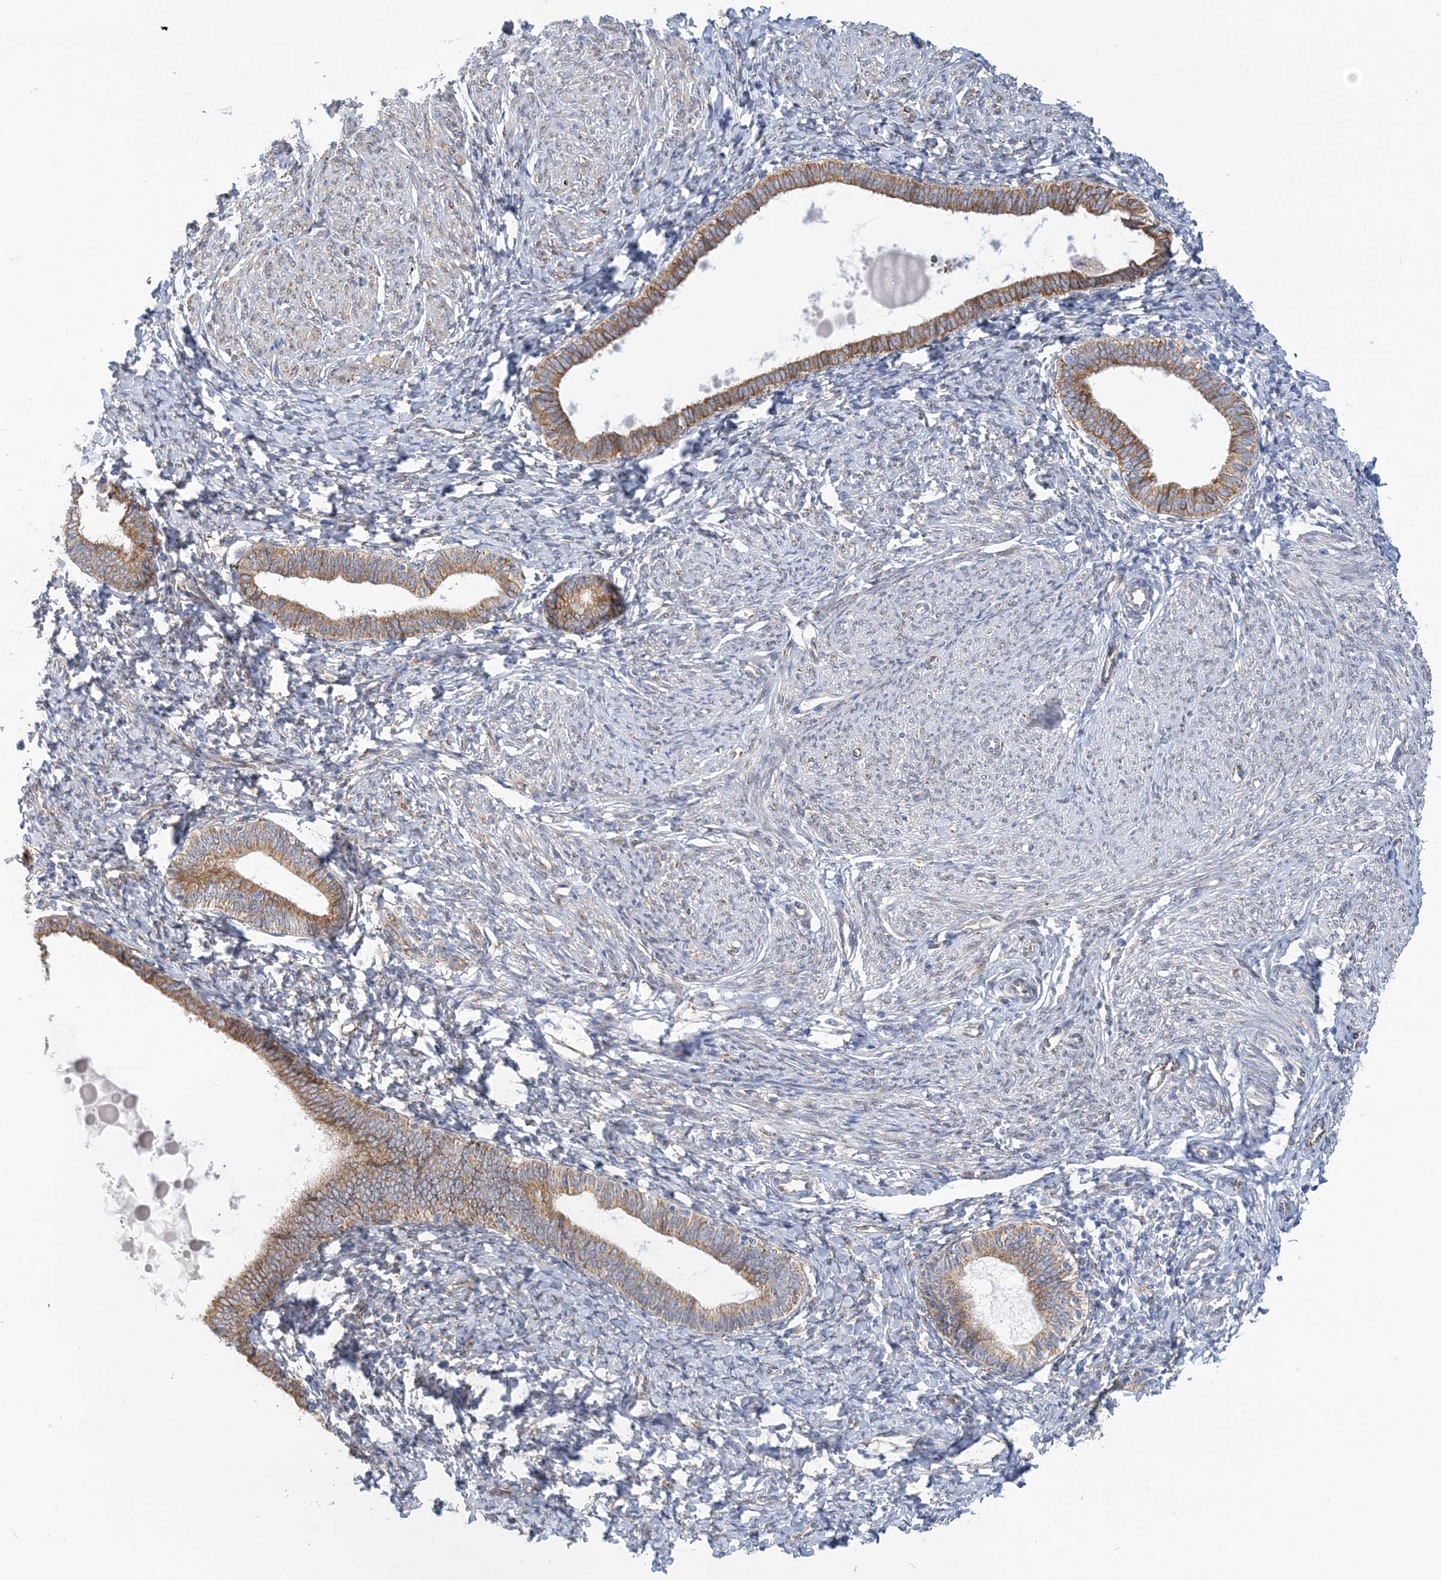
{"staining": {"intensity": "negative", "quantity": "none", "location": "none"}, "tissue": "endometrium", "cell_type": "Cells in endometrial stroma", "image_type": "normal", "snomed": [{"axis": "morphology", "description": "Normal tissue, NOS"}, {"axis": "topography", "description": "Endometrium"}], "caption": "A photomicrograph of endometrium stained for a protein demonstrates no brown staining in cells in endometrial stroma. (DAB (3,3'-diaminobenzidine) IHC visualized using brightfield microscopy, high magnification).", "gene": "PLEKHG4B", "patient": {"sex": "female", "age": 72}}